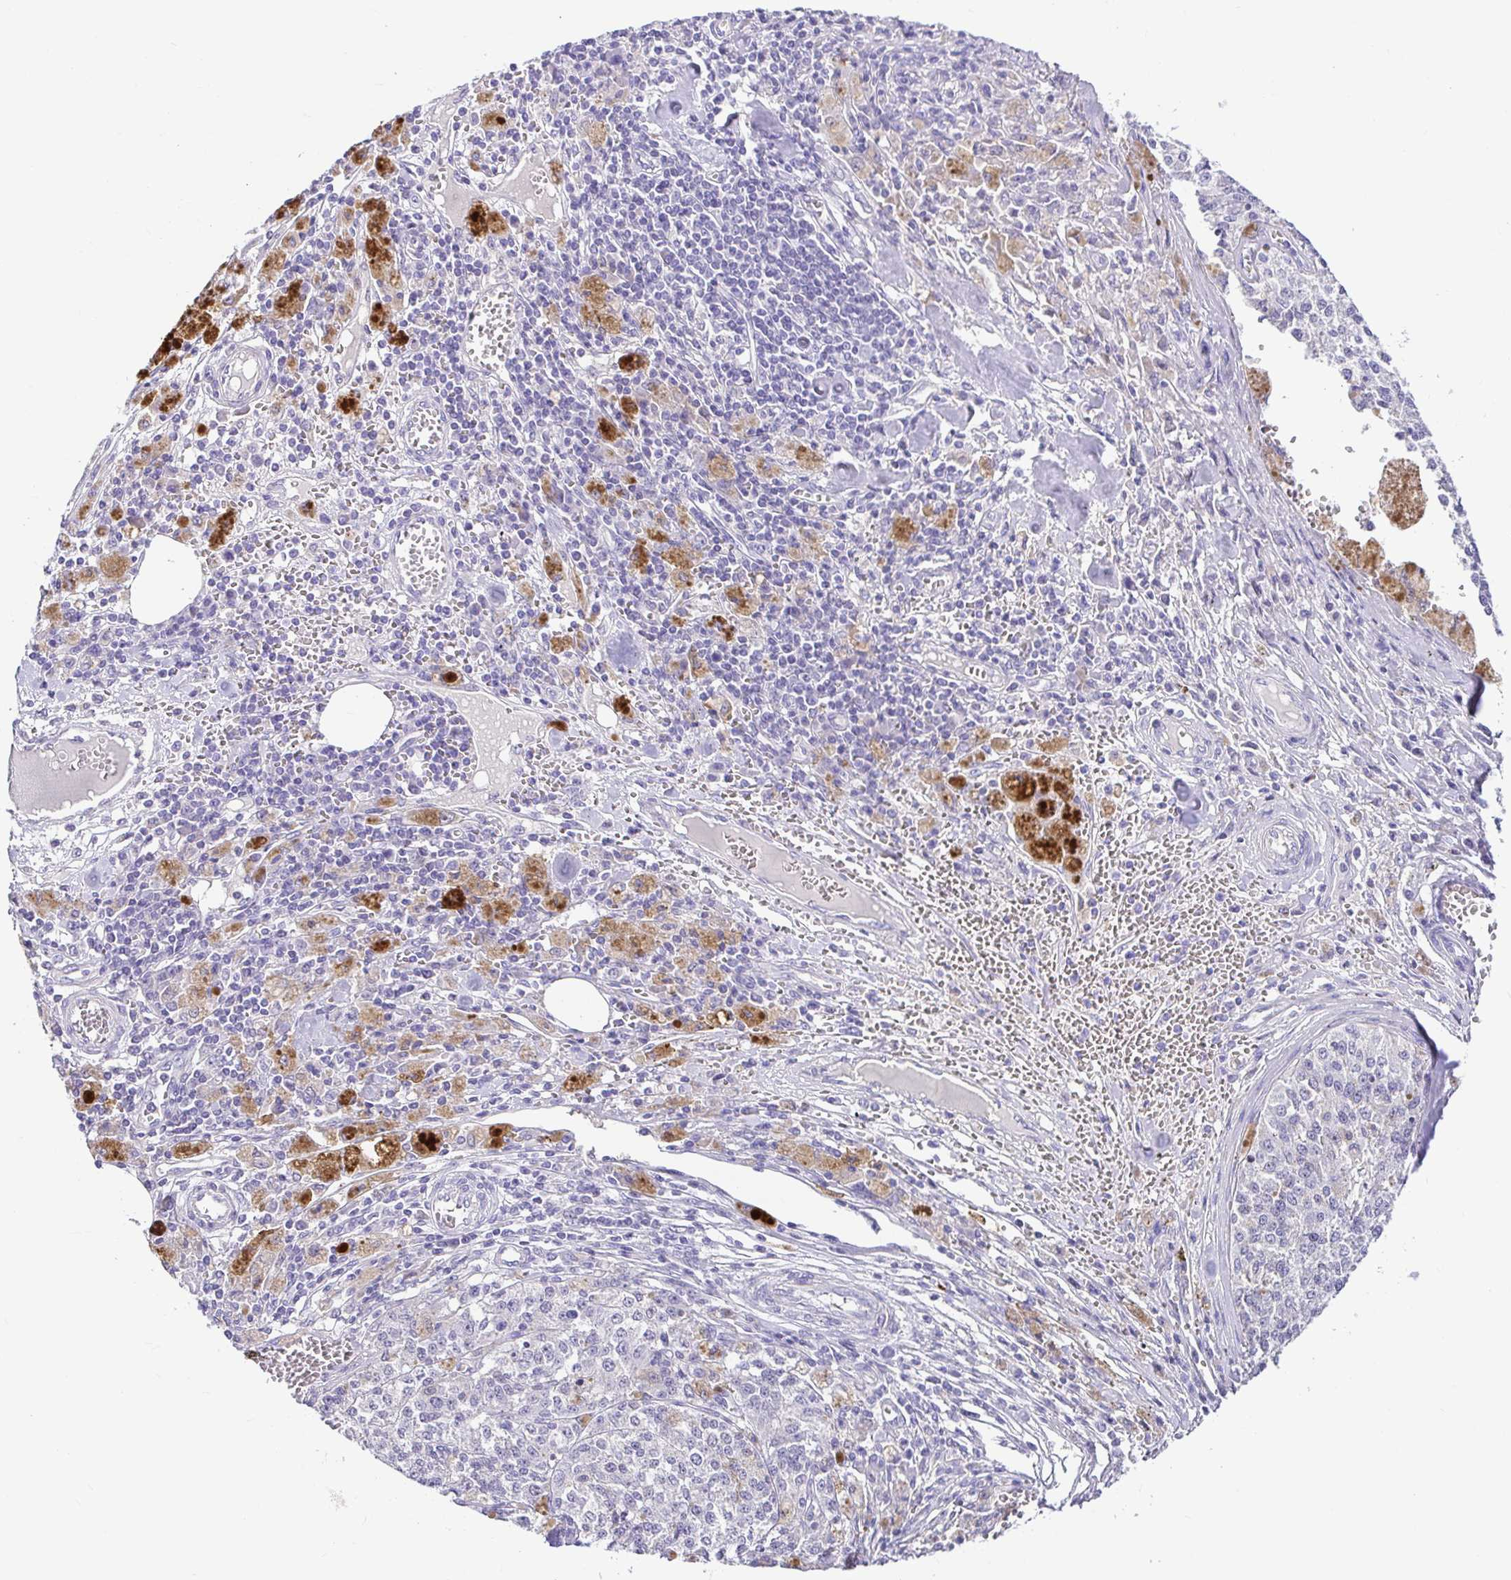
{"staining": {"intensity": "negative", "quantity": "none", "location": "none"}, "tissue": "melanoma", "cell_type": "Tumor cells", "image_type": "cancer", "snomed": [{"axis": "morphology", "description": "Malignant melanoma, Metastatic site"}, {"axis": "topography", "description": "Lymph node"}], "caption": "High power microscopy histopathology image of an immunohistochemistry (IHC) photomicrograph of melanoma, revealing no significant expression in tumor cells. The staining is performed using DAB (3,3'-diaminobenzidine) brown chromogen with nuclei counter-stained in using hematoxylin.", "gene": "CDO1", "patient": {"sex": "female", "age": 64}}